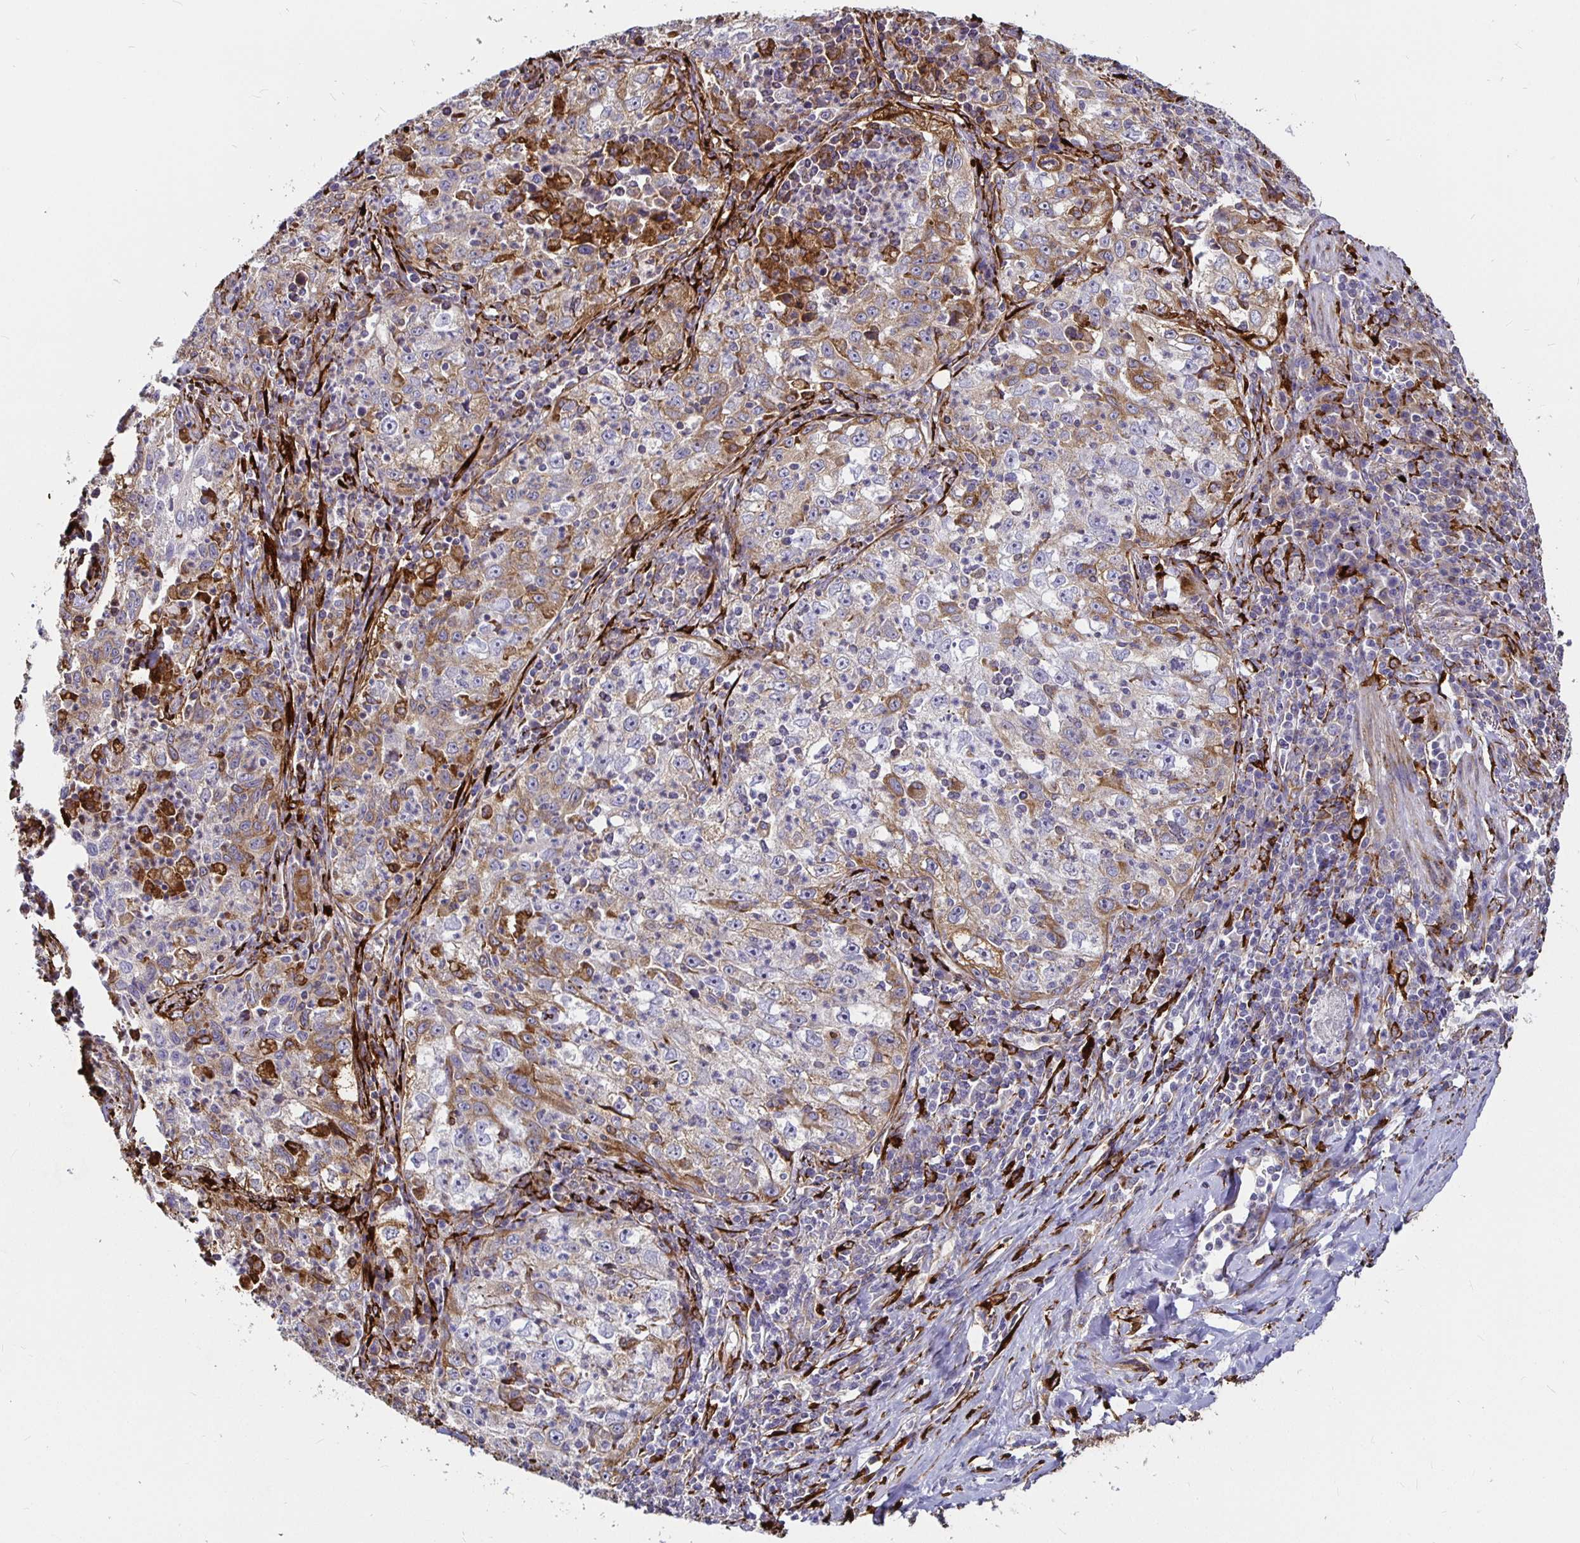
{"staining": {"intensity": "moderate", "quantity": "25%-75%", "location": "cytoplasmic/membranous"}, "tissue": "lung cancer", "cell_type": "Tumor cells", "image_type": "cancer", "snomed": [{"axis": "morphology", "description": "Squamous cell carcinoma, NOS"}, {"axis": "topography", "description": "Lung"}], "caption": "High-magnification brightfield microscopy of lung squamous cell carcinoma stained with DAB (3,3'-diaminobenzidine) (brown) and counterstained with hematoxylin (blue). tumor cells exhibit moderate cytoplasmic/membranous expression is identified in approximately25%-75% of cells.", "gene": "P4HA2", "patient": {"sex": "male", "age": 71}}